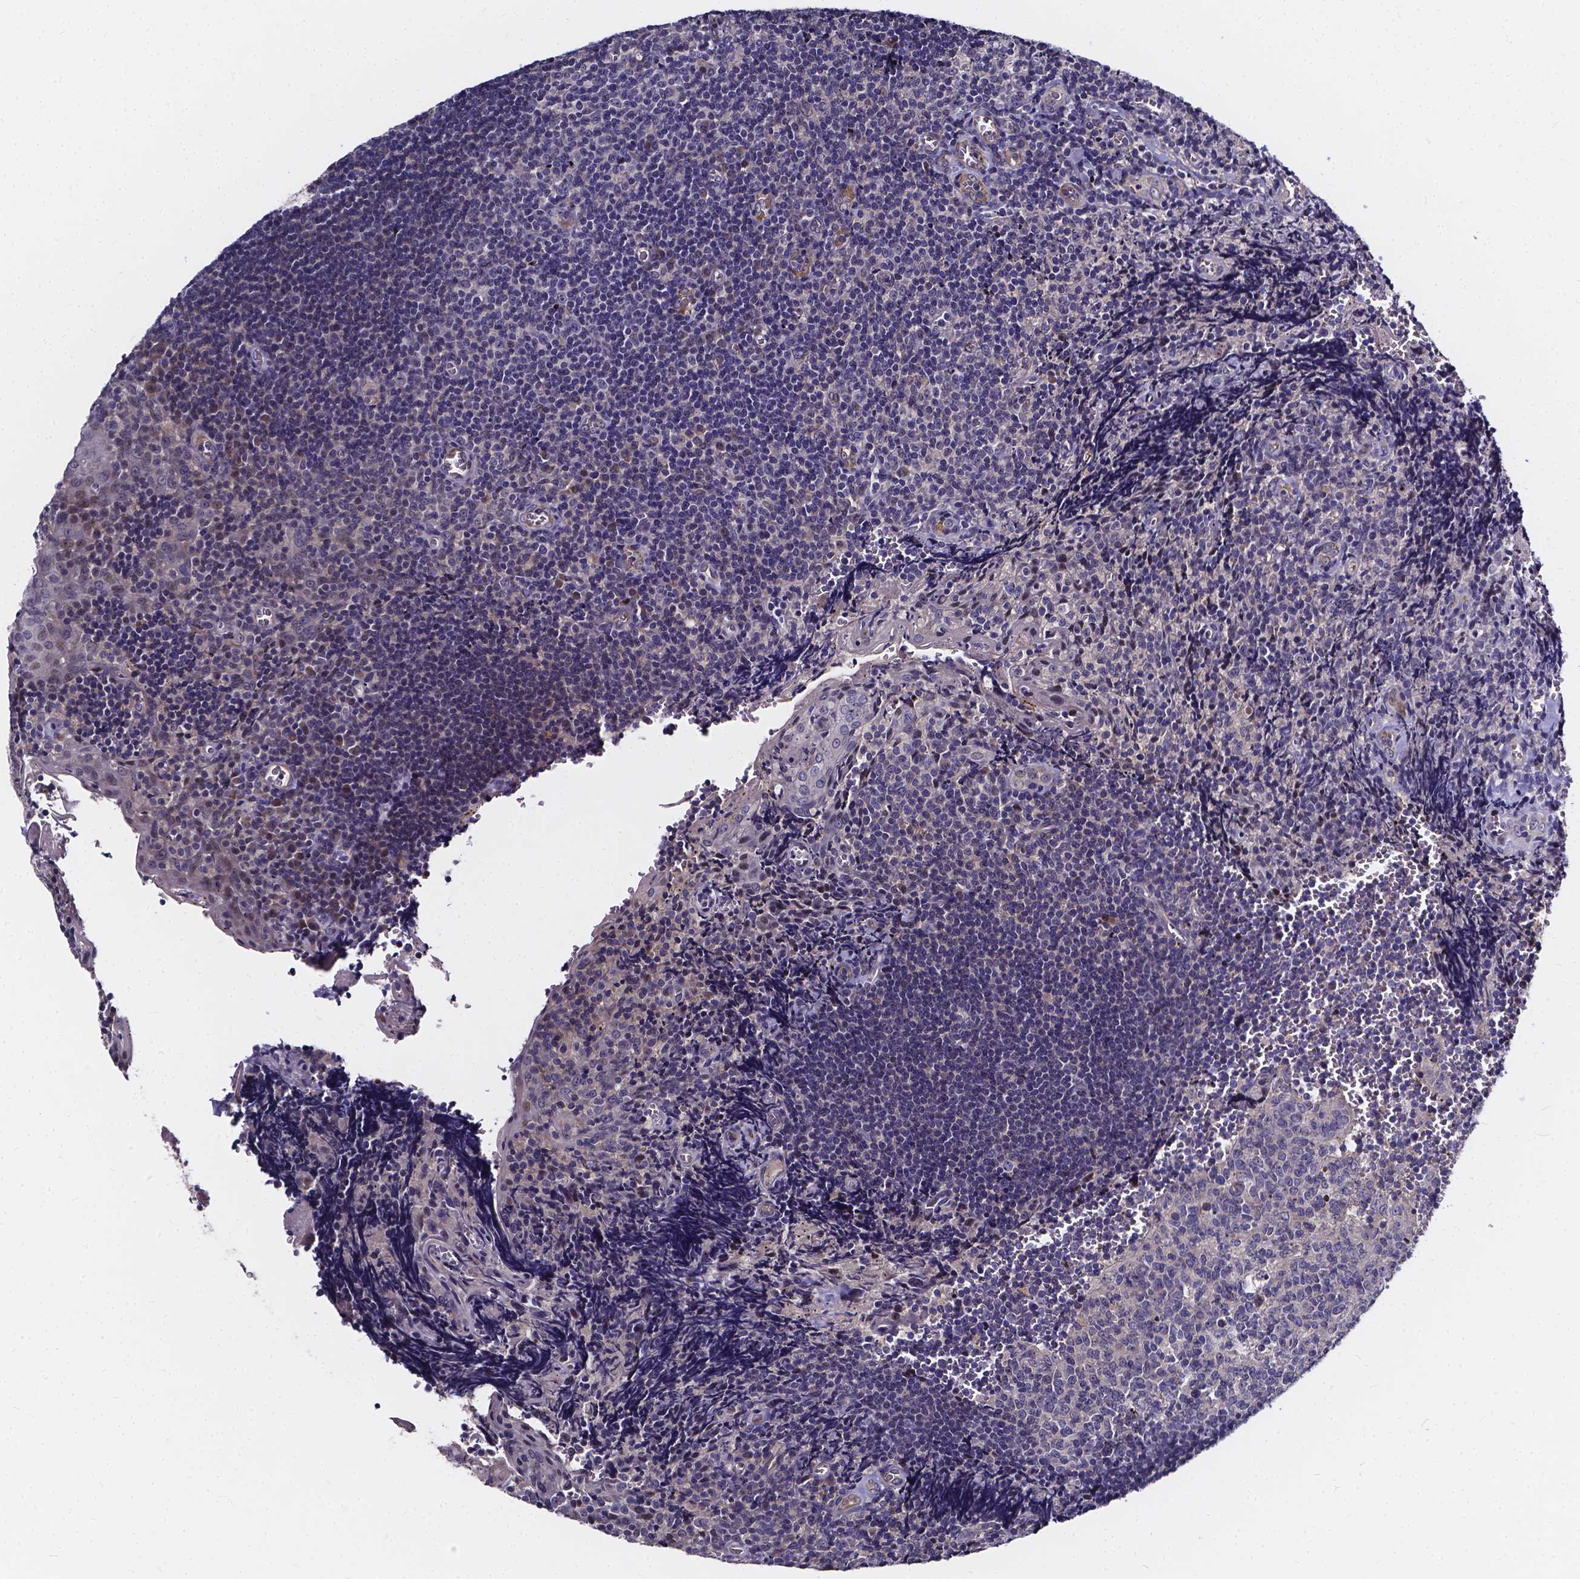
{"staining": {"intensity": "negative", "quantity": "none", "location": "none"}, "tissue": "tonsil", "cell_type": "Germinal center cells", "image_type": "normal", "snomed": [{"axis": "morphology", "description": "Normal tissue, NOS"}, {"axis": "morphology", "description": "Inflammation, NOS"}, {"axis": "topography", "description": "Tonsil"}], "caption": "High power microscopy histopathology image of an immunohistochemistry (IHC) micrograph of normal tonsil, revealing no significant expression in germinal center cells.", "gene": "SOWAHA", "patient": {"sex": "female", "age": 31}}